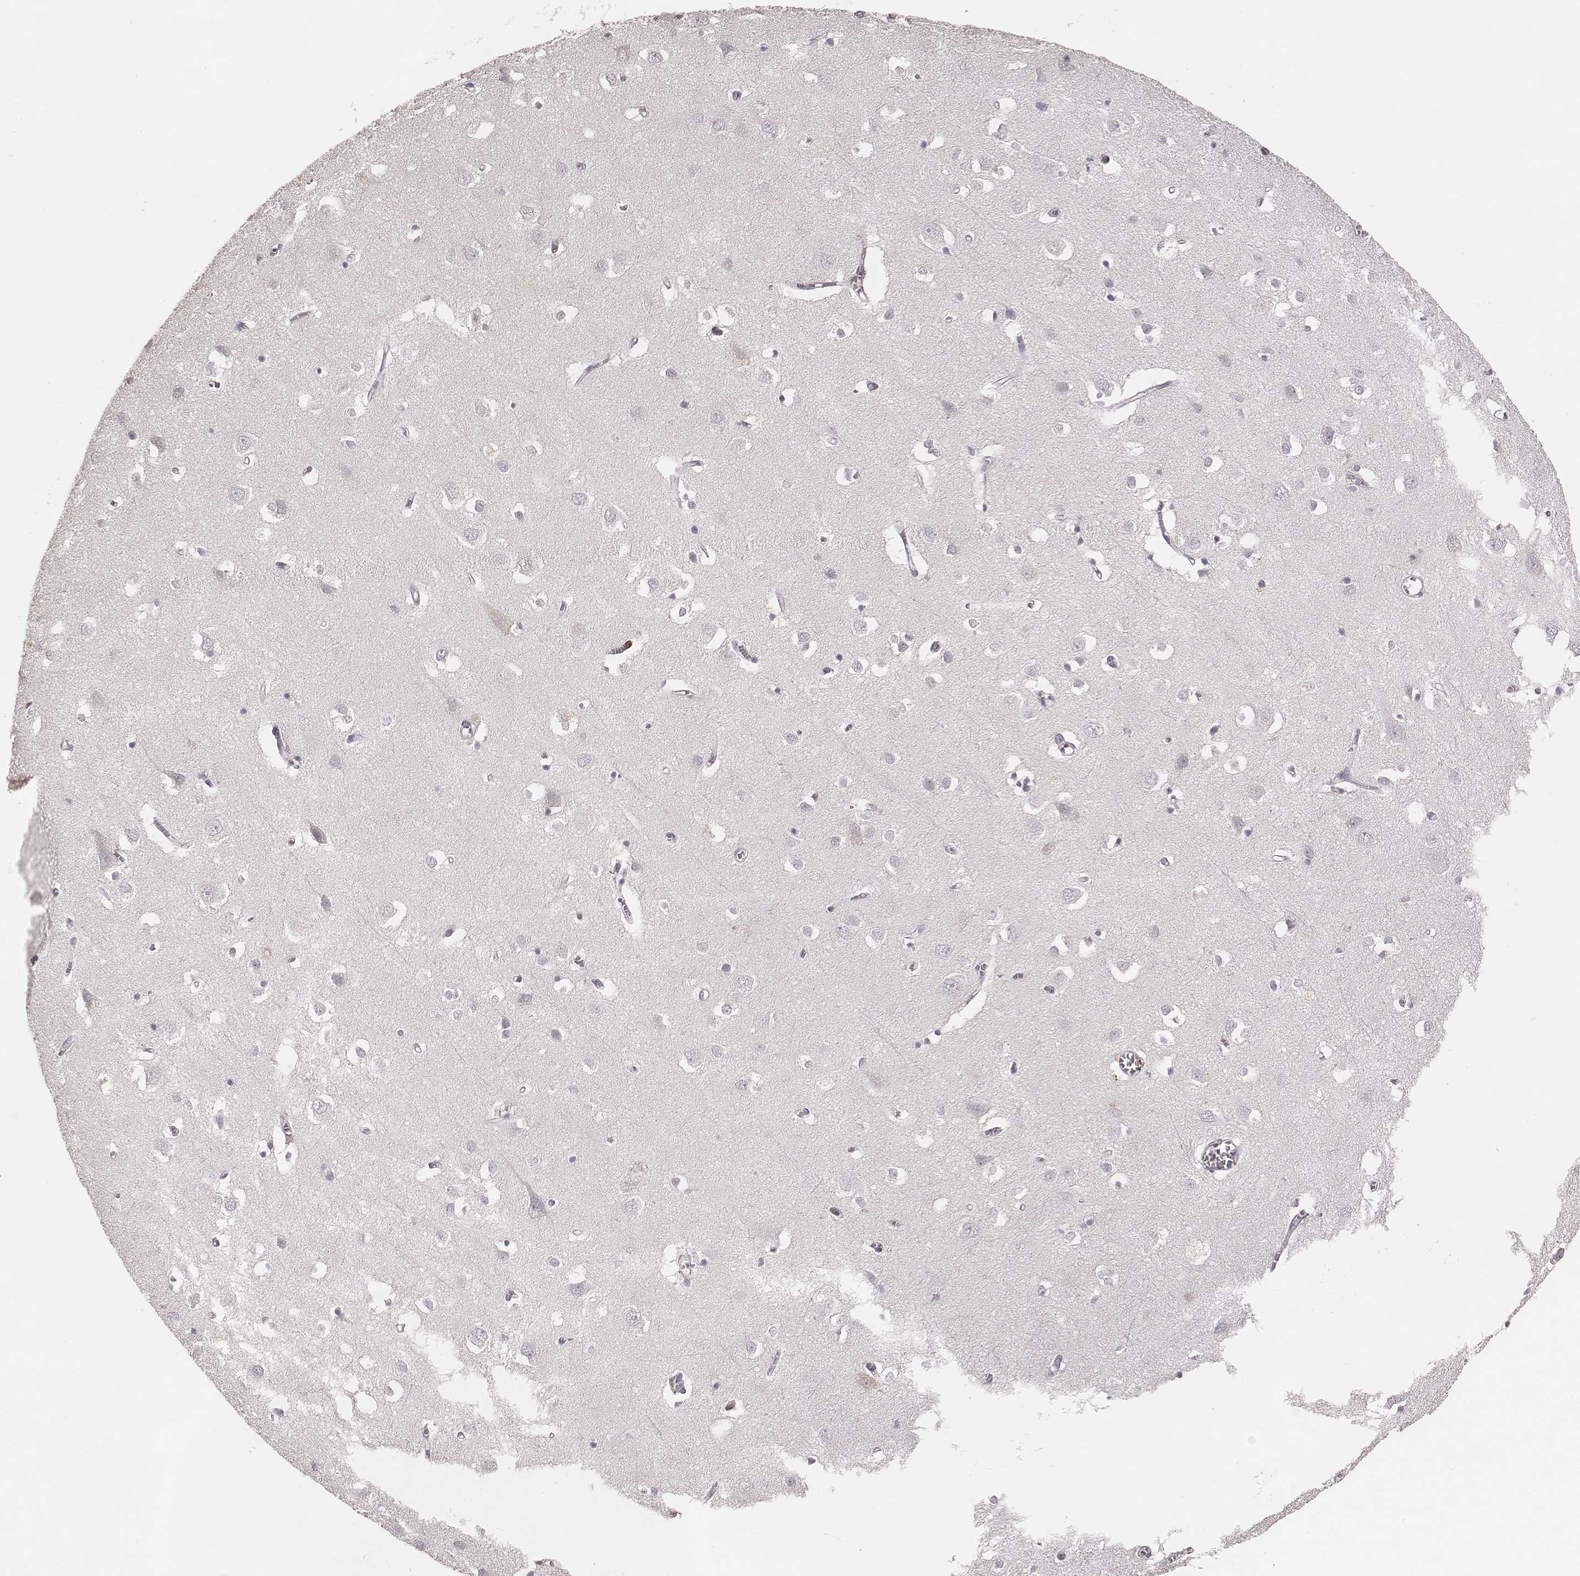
{"staining": {"intensity": "negative", "quantity": "none", "location": "none"}, "tissue": "cerebral cortex", "cell_type": "Endothelial cells", "image_type": "normal", "snomed": [{"axis": "morphology", "description": "Normal tissue, NOS"}, {"axis": "topography", "description": "Cerebral cortex"}], "caption": "Endothelial cells show no significant staining in unremarkable cerebral cortex. (DAB (3,3'-diaminobenzidine) IHC with hematoxylin counter stain).", "gene": "CD8A", "patient": {"sex": "male", "age": 70}}